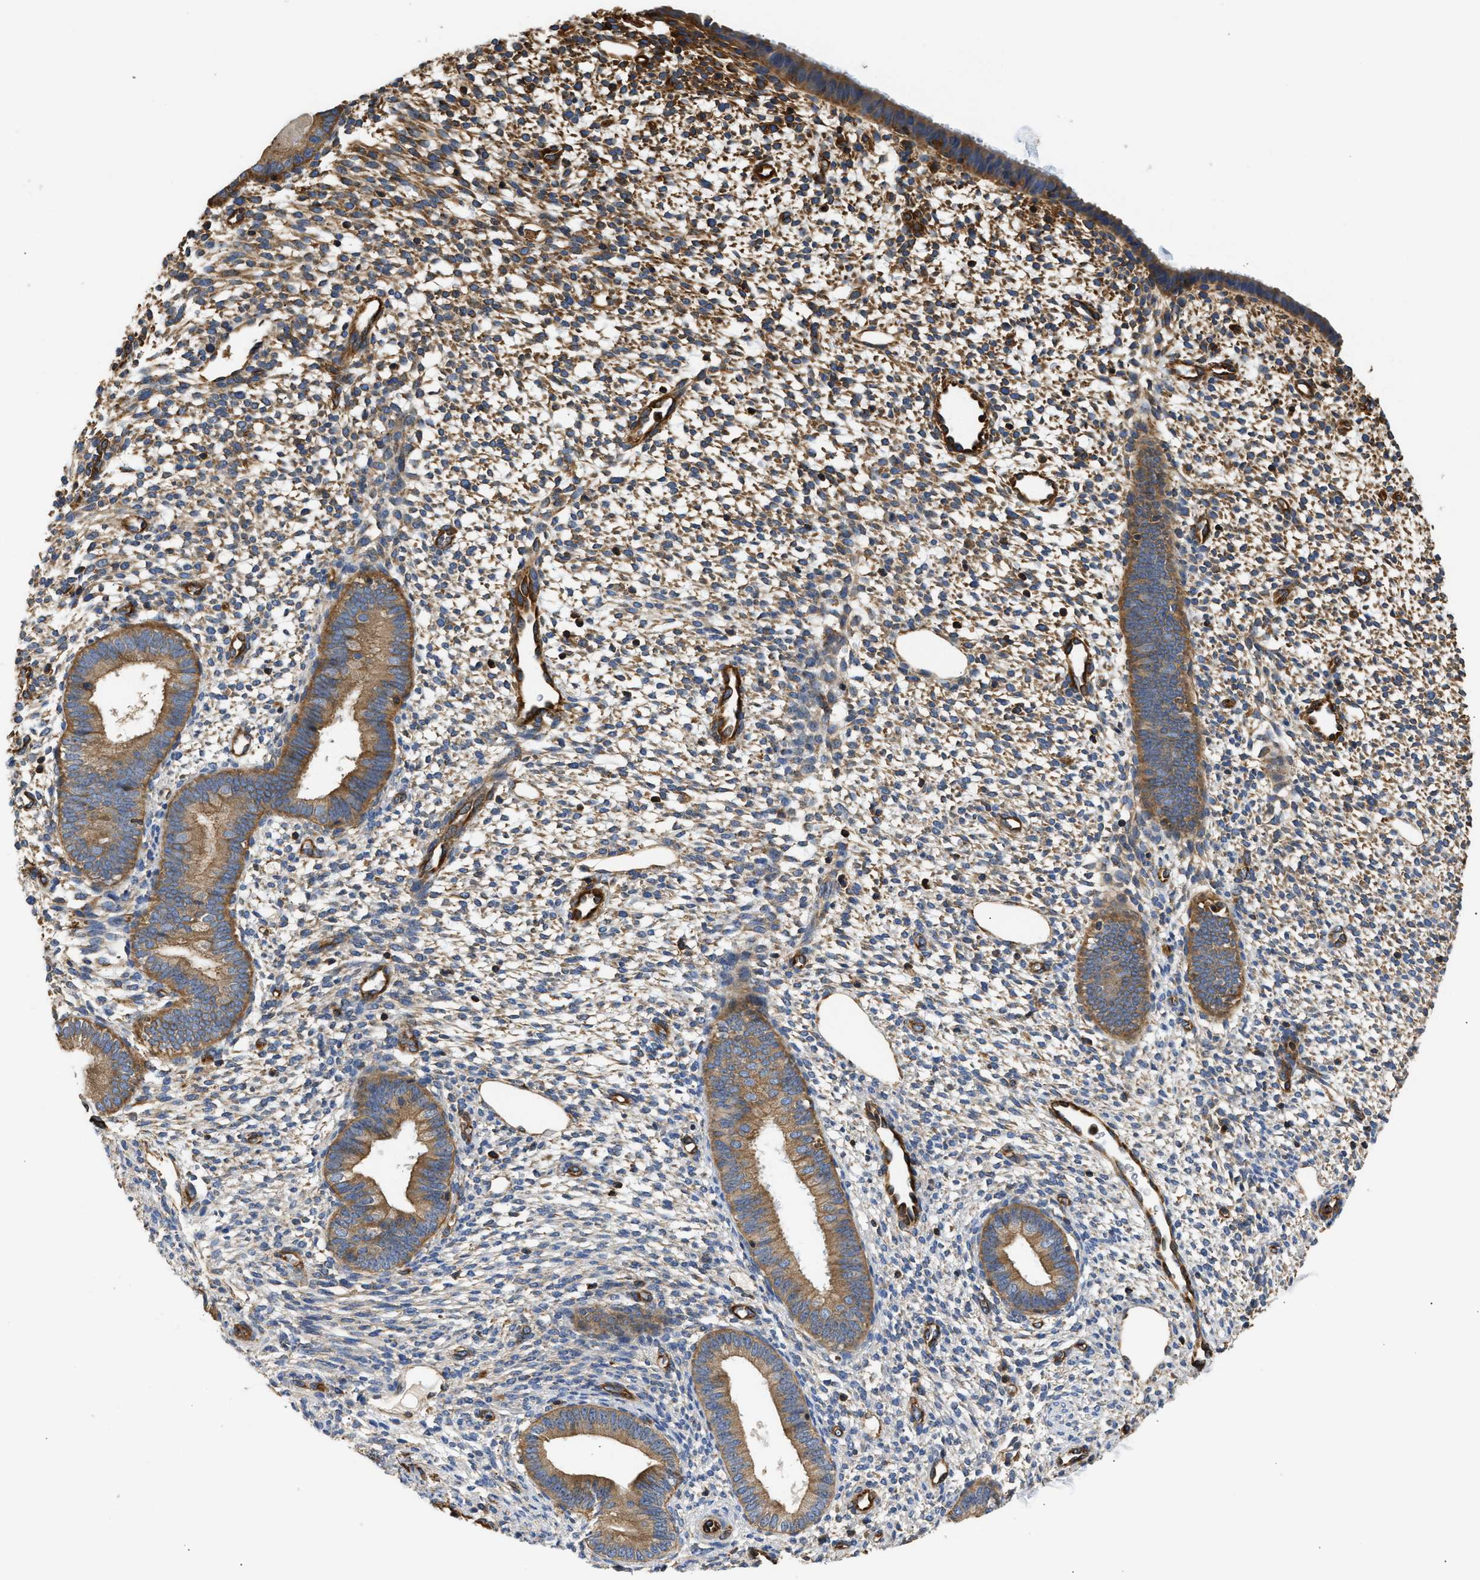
{"staining": {"intensity": "moderate", "quantity": "25%-75%", "location": "cytoplasmic/membranous"}, "tissue": "endometrium", "cell_type": "Cells in endometrial stroma", "image_type": "normal", "snomed": [{"axis": "morphology", "description": "Normal tissue, NOS"}, {"axis": "topography", "description": "Endometrium"}], "caption": "An IHC histopathology image of normal tissue is shown. Protein staining in brown labels moderate cytoplasmic/membranous positivity in endometrium within cells in endometrial stroma.", "gene": "SAMD9L", "patient": {"sex": "female", "age": 46}}